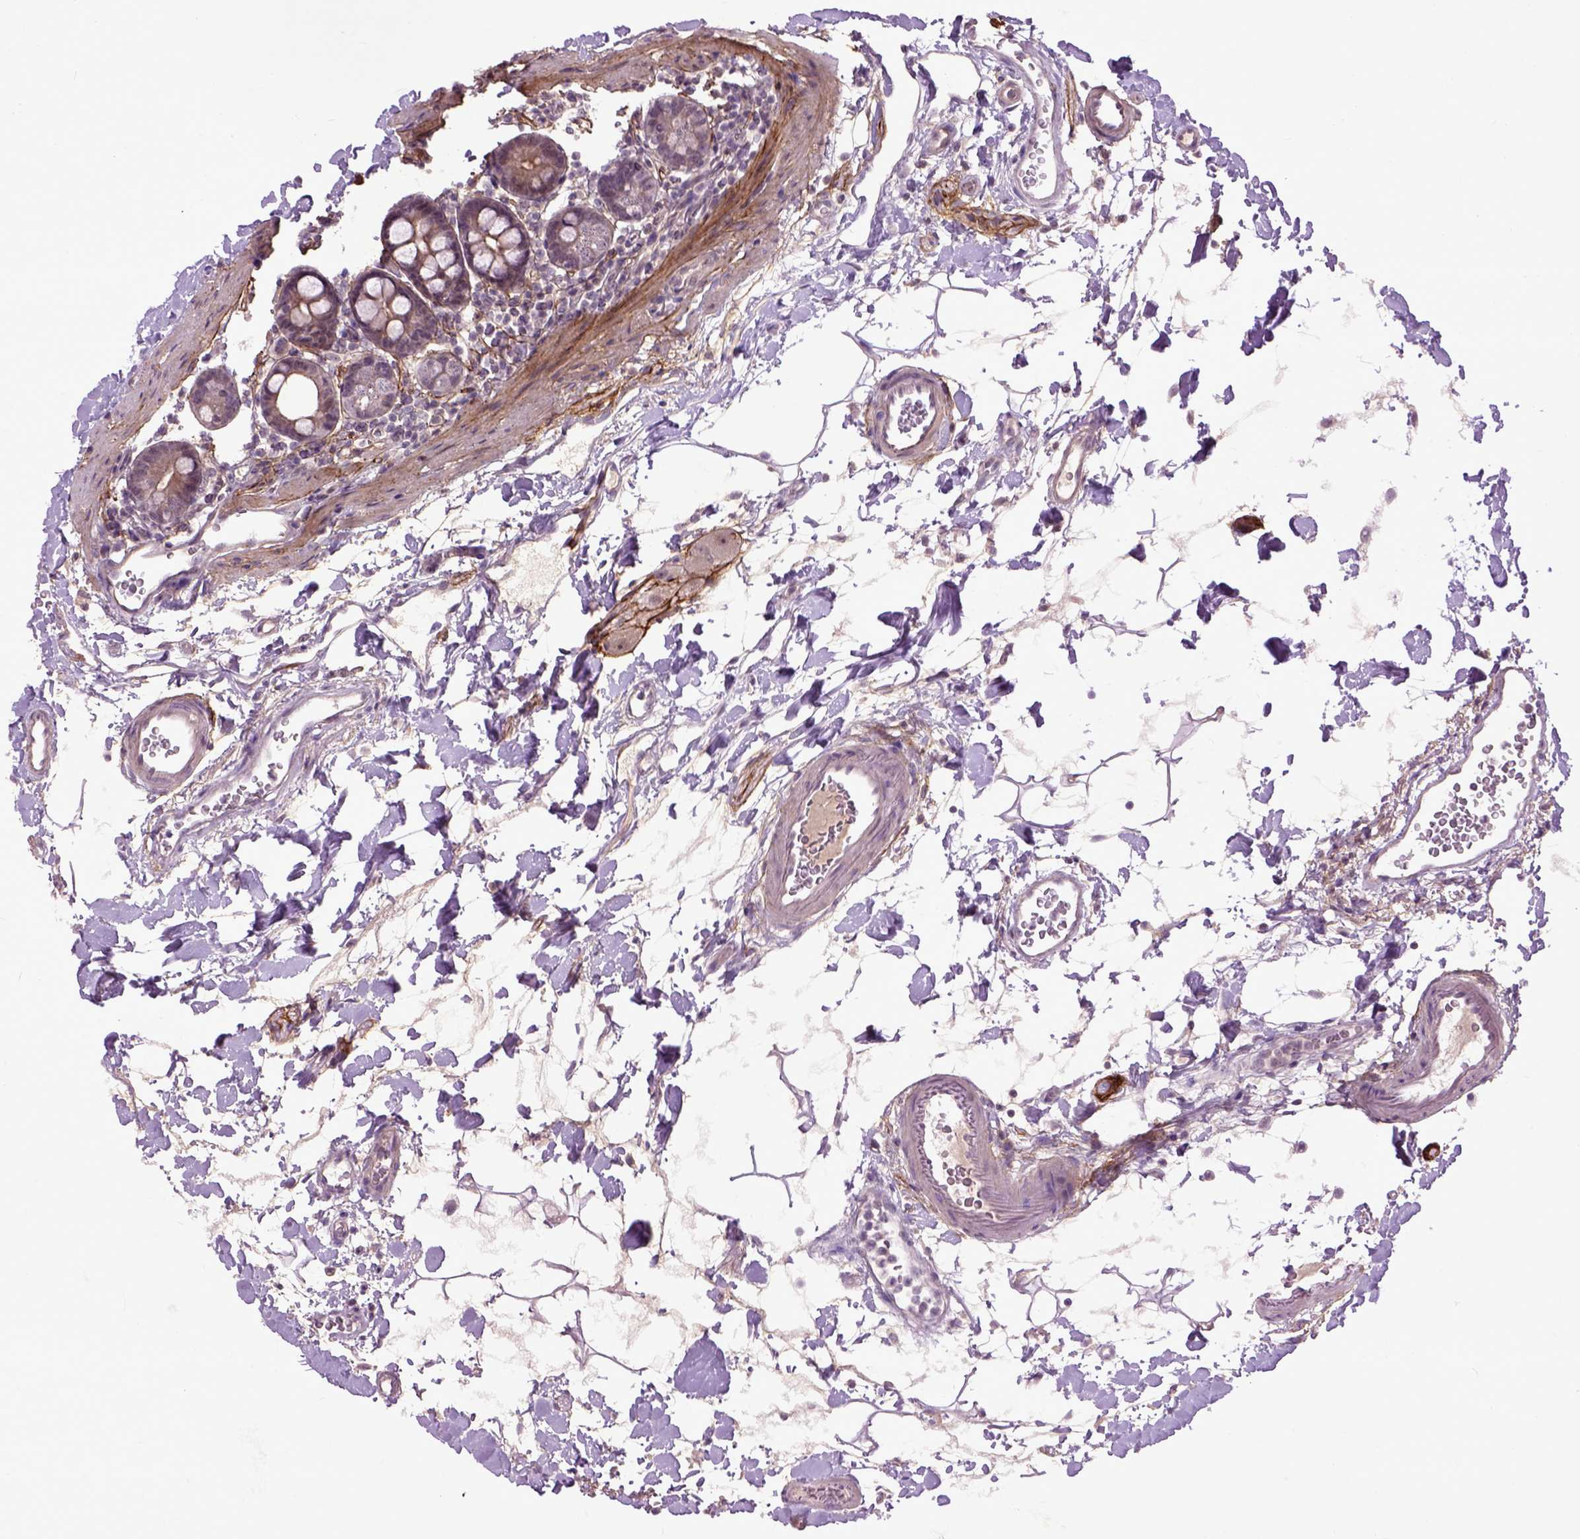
{"staining": {"intensity": "moderate", "quantity": ">75%", "location": "cytoplasmic/membranous"}, "tissue": "duodenum", "cell_type": "Glandular cells", "image_type": "normal", "snomed": [{"axis": "morphology", "description": "Normal tissue, NOS"}, {"axis": "topography", "description": "Pancreas"}, {"axis": "topography", "description": "Duodenum"}], "caption": "Duodenum stained with immunohistochemistry (IHC) exhibits moderate cytoplasmic/membranous positivity in about >75% of glandular cells.", "gene": "EMILIN3", "patient": {"sex": "male", "age": 59}}